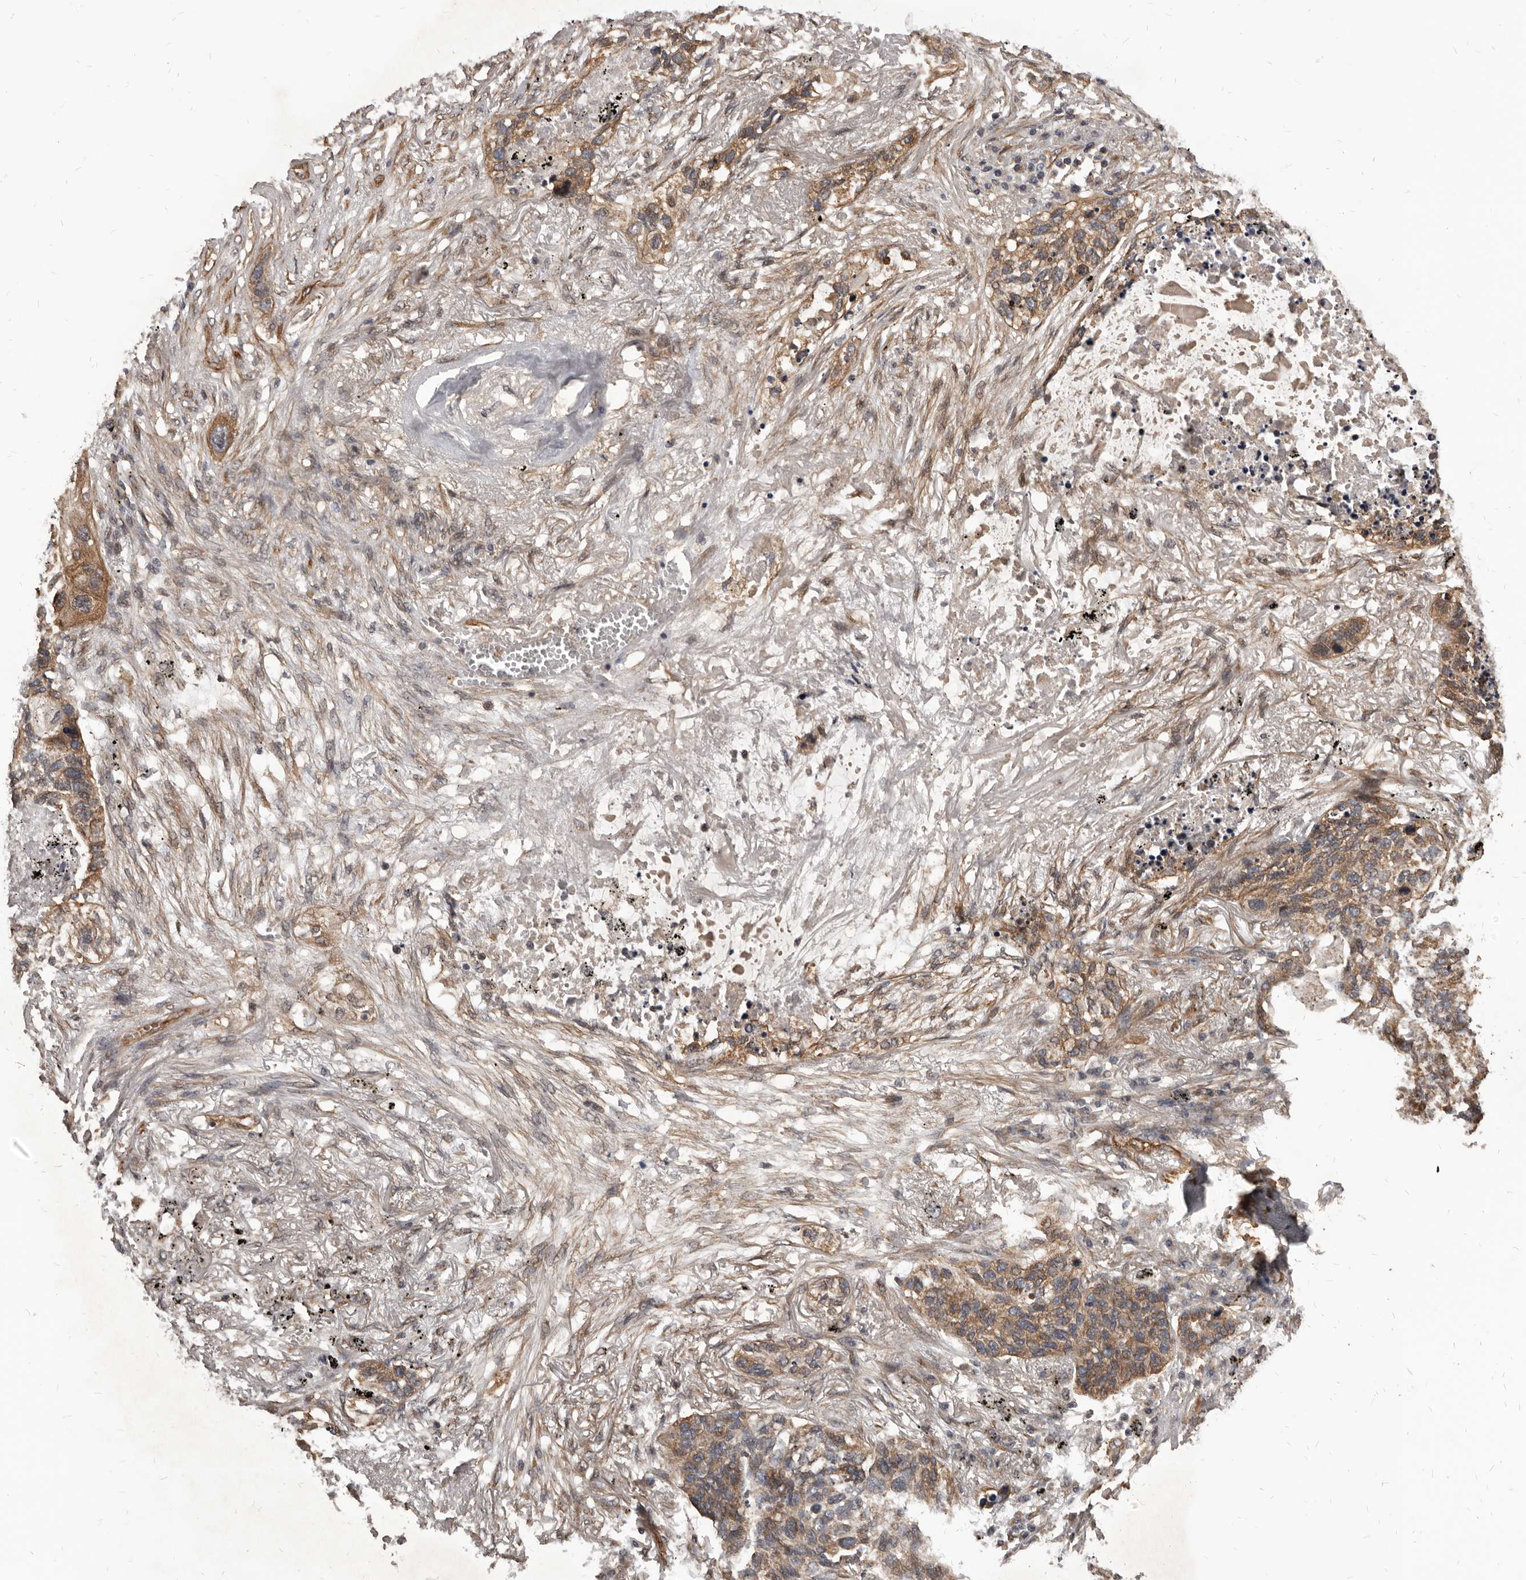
{"staining": {"intensity": "moderate", "quantity": ">75%", "location": "cytoplasmic/membranous"}, "tissue": "lung cancer", "cell_type": "Tumor cells", "image_type": "cancer", "snomed": [{"axis": "morphology", "description": "Squamous cell carcinoma, NOS"}, {"axis": "topography", "description": "Lung"}], "caption": "Protein expression analysis of lung squamous cell carcinoma demonstrates moderate cytoplasmic/membranous positivity in approximately >75% of tumor cells.", "gene": "ADAMTS20", "patient": {"sex": "female", "age": 63}}